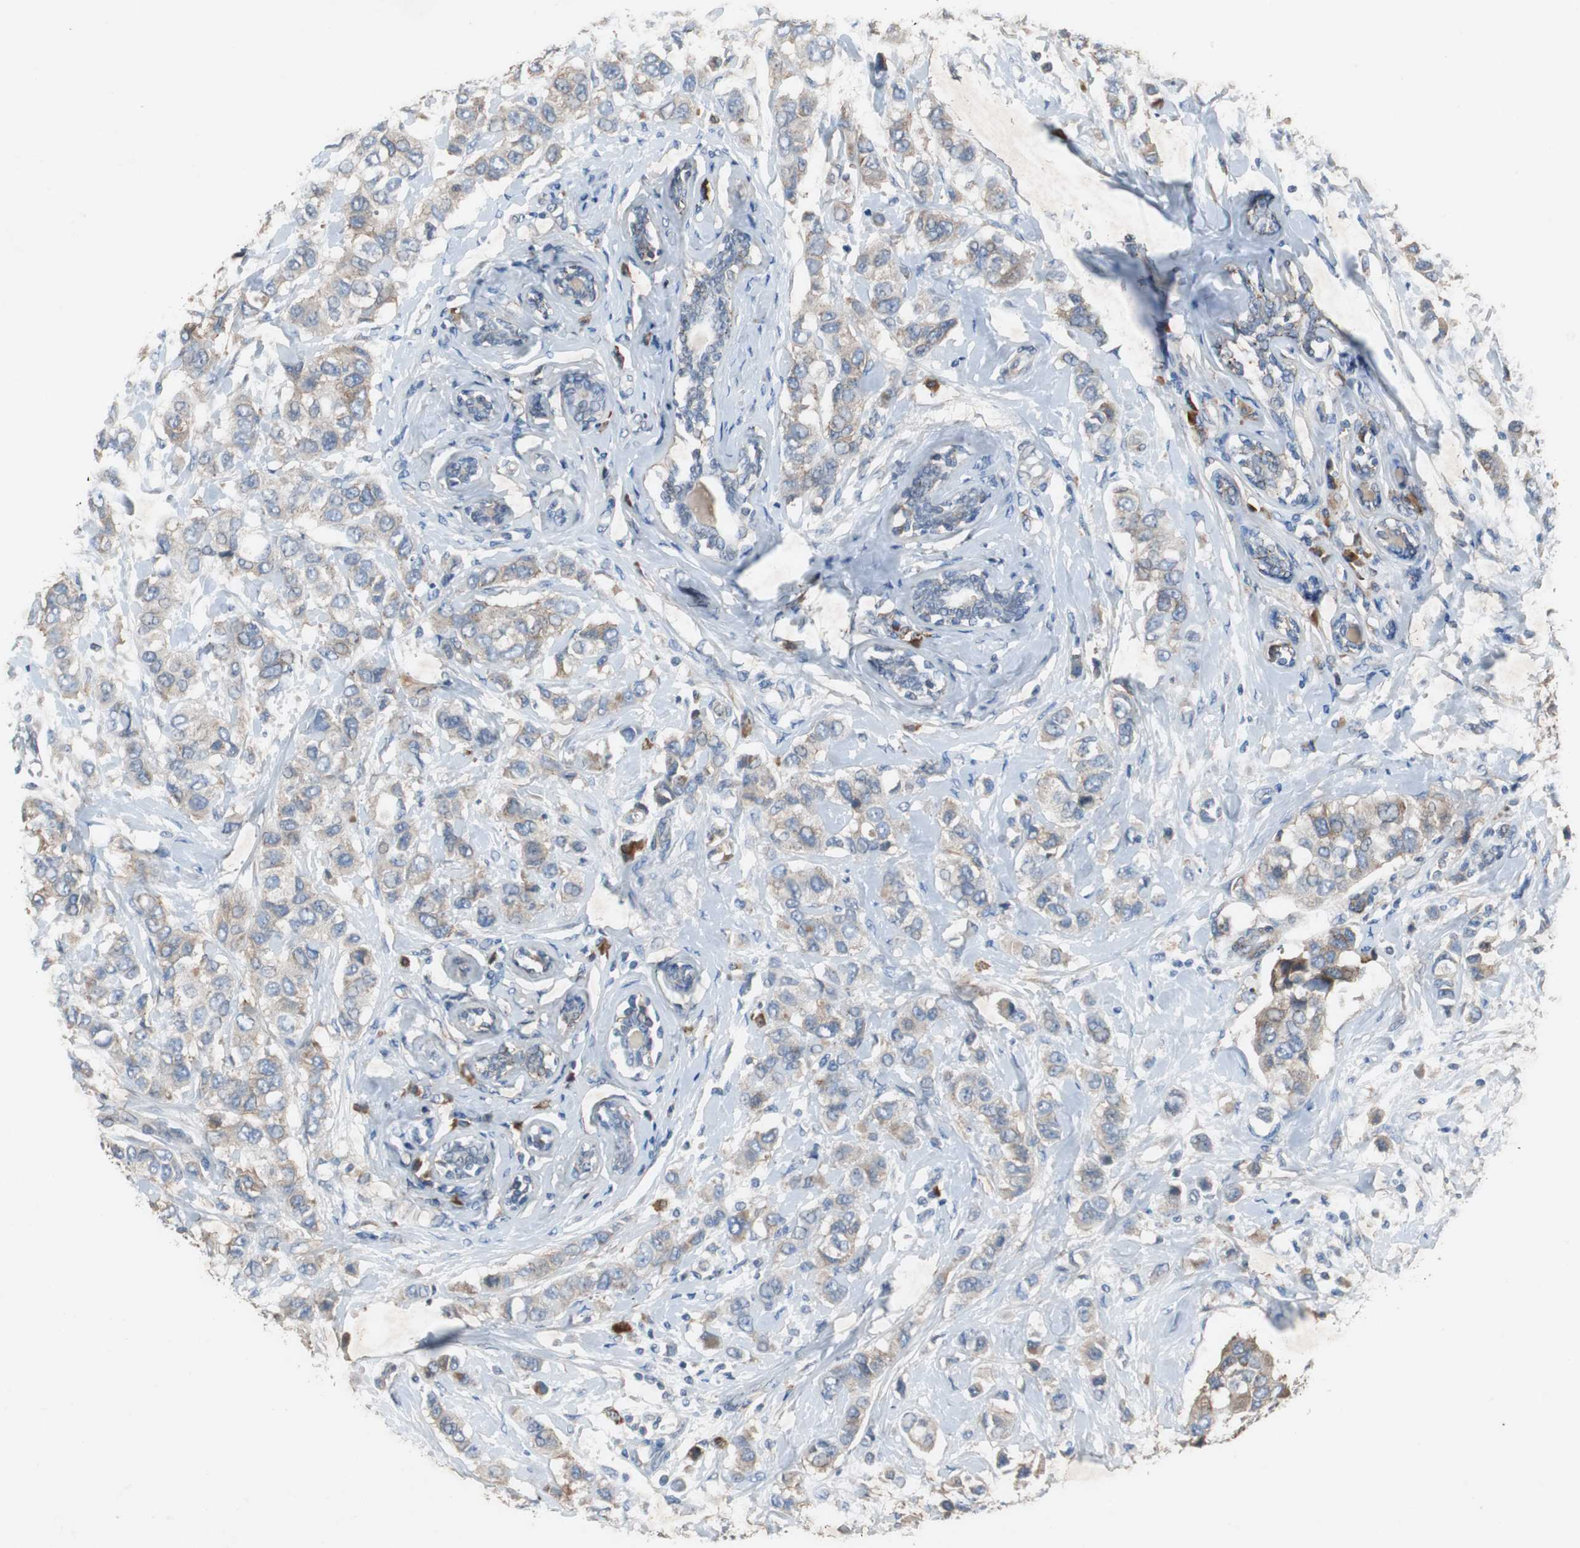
{"staining": {"intensity": "weak", "quantity": "25%-75%", "location": "cytoplasmic/membranous"}, "tissue": "breast cancer", "cell_type": "Tumor cells", "image_type": "cancer", "snomed": [{"axis": "morphology", "description": "Duct carcinoma"}, {"axis": "topography", "description": "Breast"}], "caption": "Breast cancer (invasive ductal carcinoma) stained with DAB immunohistochemistry (IHC) shows low levels of weak cytoplasmic/membranous staining in approximately 25%-75% of tumor cells.", "gene": "SORT1", "patient": {"sex": "female", "age": 50}}